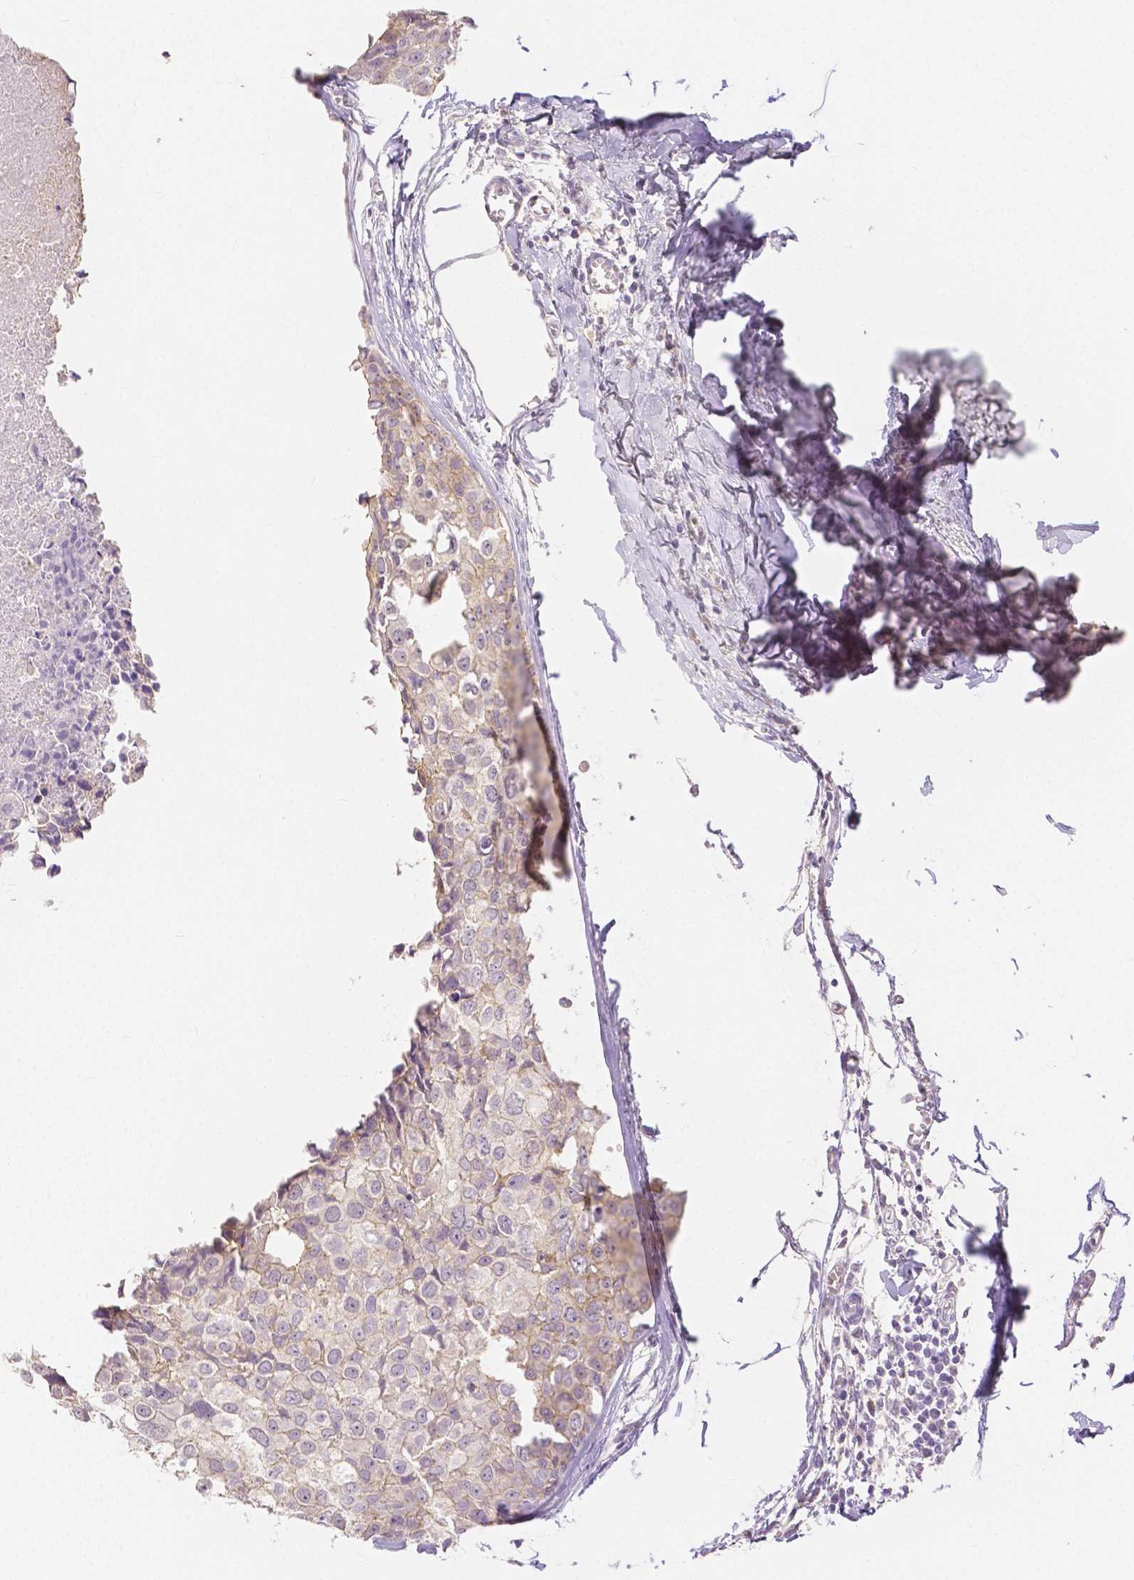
{"staining": {"intensity": "moderate", "quantity": "<25%", "location": "cytoplasmic/membranous"}, "tissue": "breast cancer", "cell_type": "Tumor cells", "image_type": "cancer", "snomed": [{"axis": "morphology", "description": "Duct carcinoma"}, {"axis": "topography", "description": "Breast"}], "caption": "The immunohistochemical stain labels moderate cytoplasmic/membranous positivity in tumor cells of breast infiltrating ductal carcinoma tissue.", "gene": "OCLN", "patient": {"sex": "female", "age": 38}}